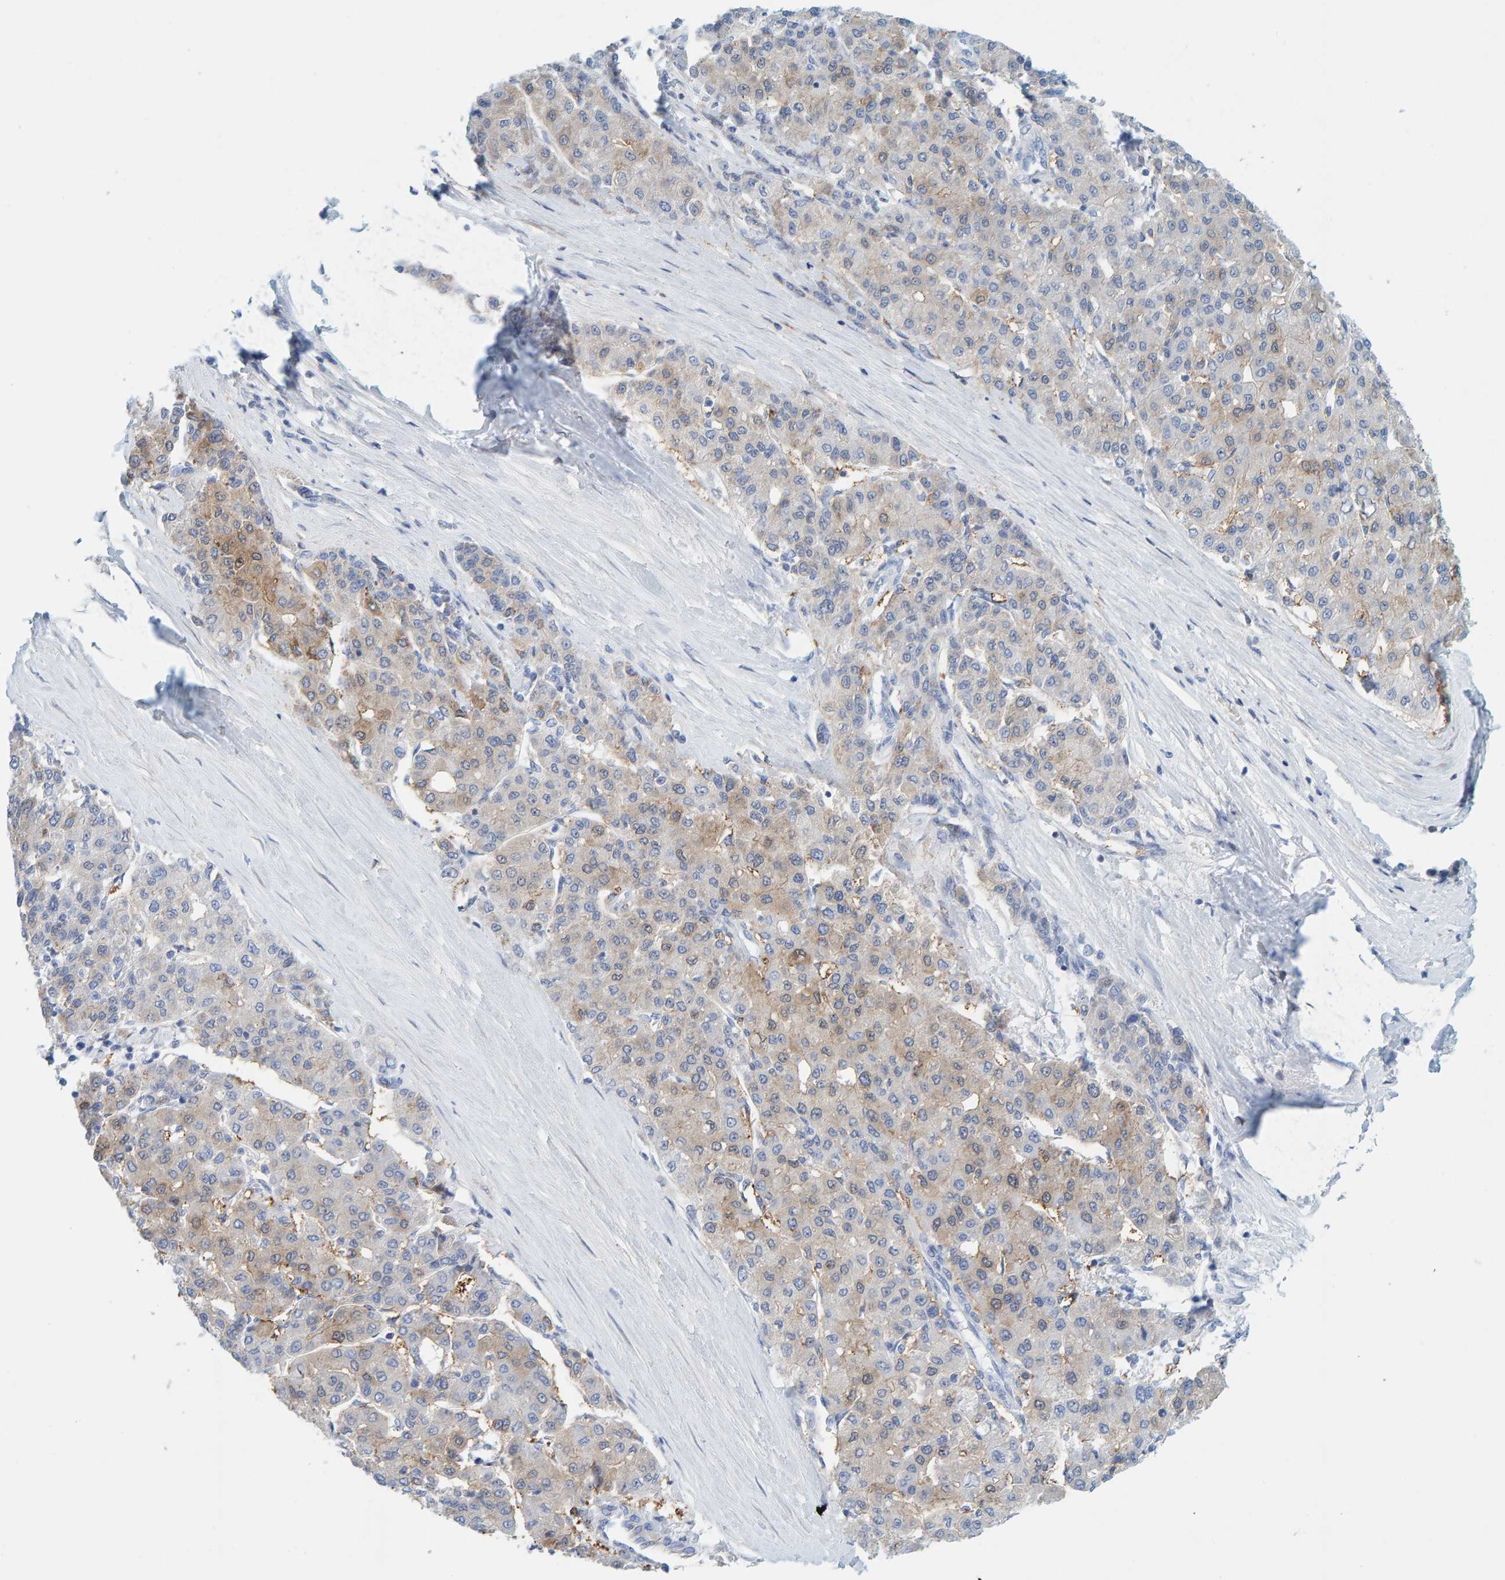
{"staining": {"intensity": "weak", "quantity": ">75%", "location": "cytoplasmic/membranous"}, "tissue": "liver cancer", "cell_type": "Tumor cells", "image_type": "cancer", "snomed": [{"axis": "morphology", "description": "Carcinoma, Hepatocellular, NOS"}, {"axis": "topography", "description": "Liver"}], "caption": "There is low levels of weak cytoplasmic/membranous staining in tumor cells of hepatocellular carcinoma (liver), as demonstrated by immunohistochemical staining (brown color).", "gene": "KLHL11", "patient": {"sex": "male", "age": 65}}